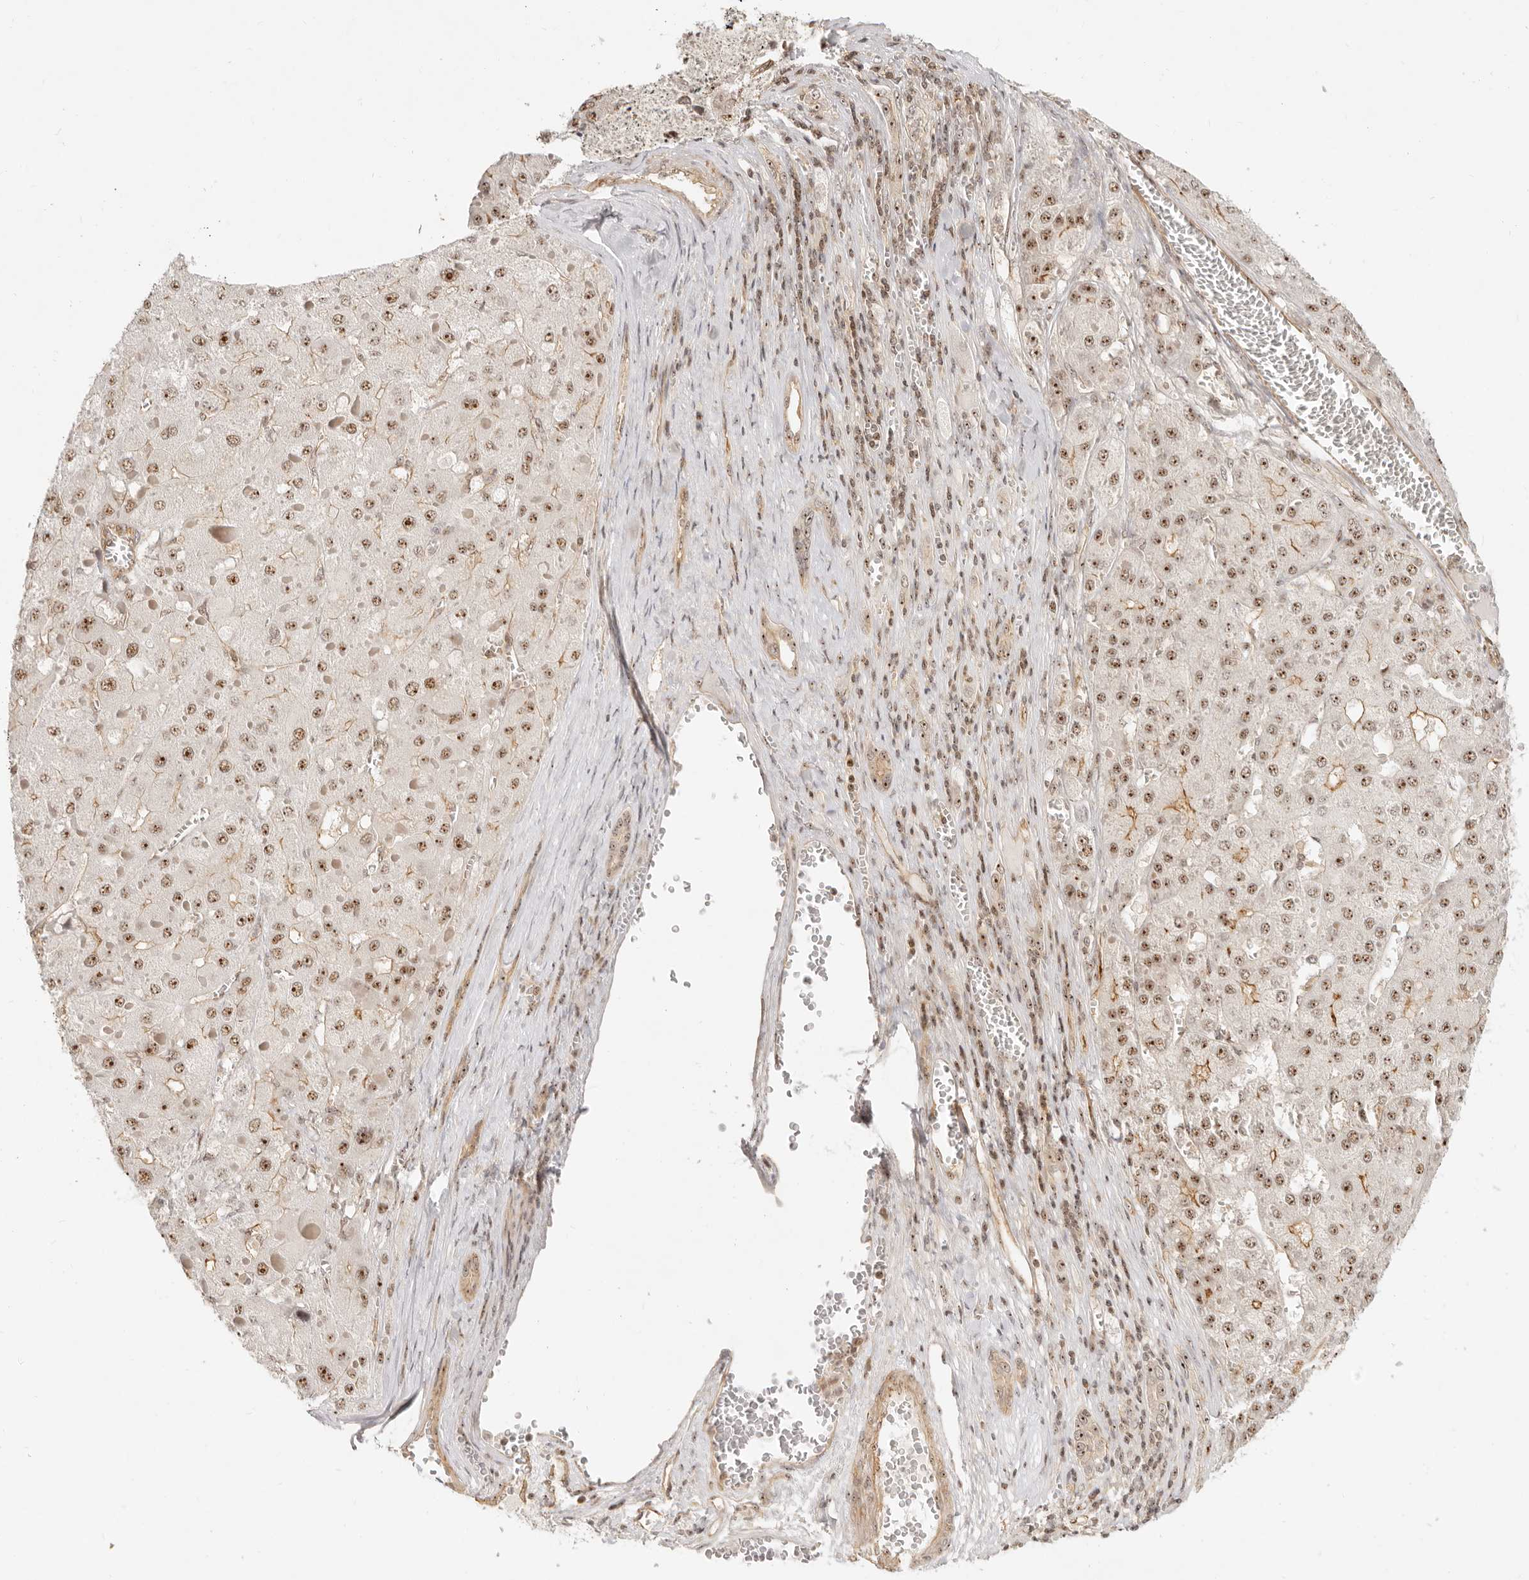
{"staining": {"intensity": "moderate", "quantity": ">75%", "location": "nuclear"}, "tissue": "liver cancer", "cell_type": "Tumor cells", "image_type": "cancer", "snomed": [{"axis": "morphology", "description": "Carcinoma, Hepatocellular, NOS"}, {"axis": "topography", "description": "Liver"}], "caption": "Liver cancer (hepatocellular carcinoma) stained for a protein (brown) demonstrates moderate nuclear positive positivity in approximately >75% of tumor cells.", "gene": "BAP1", "patient": {"sex": "female", "age": 73}}